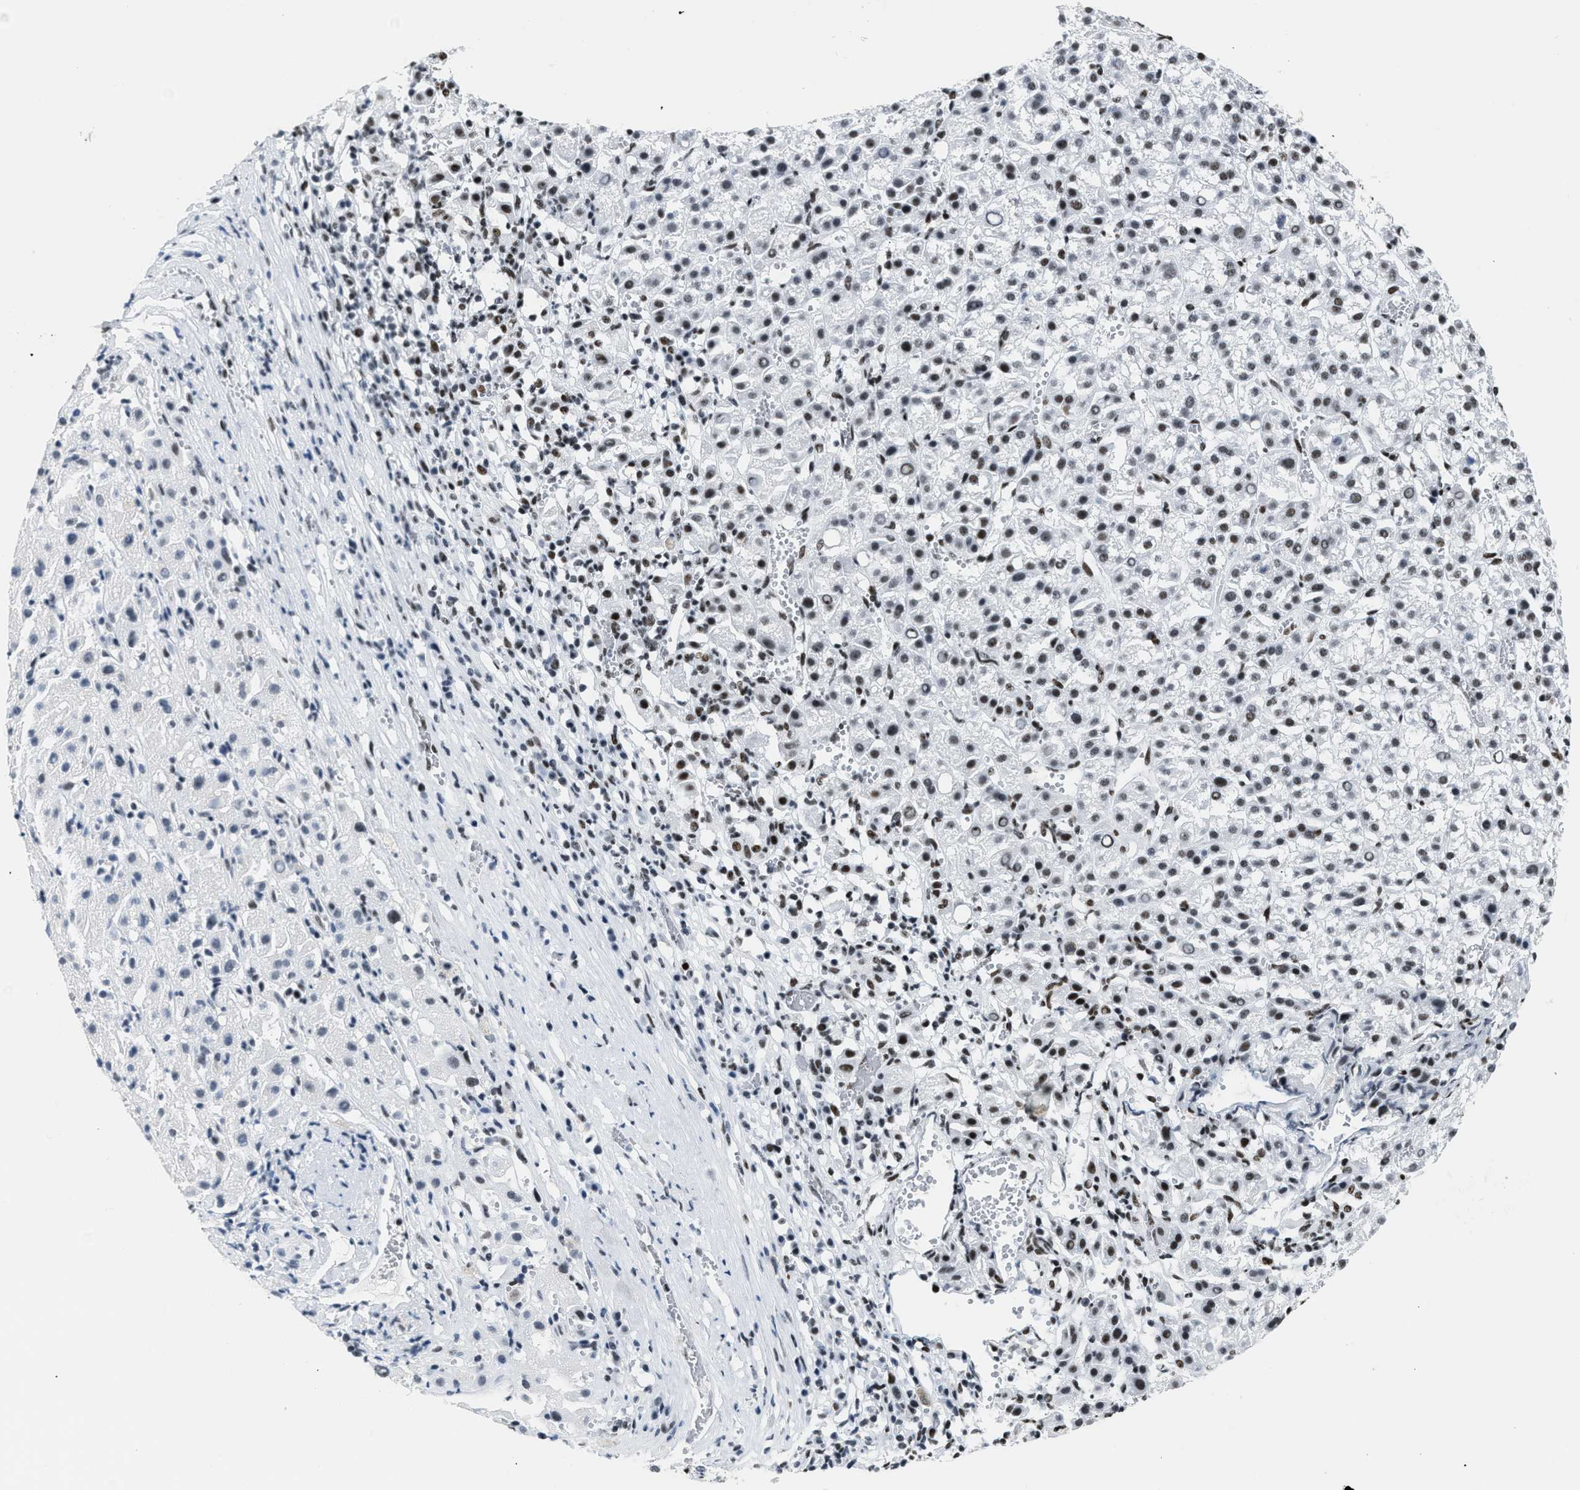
{"staining": {"intensity": "strong", "quantity": ">75%", "location": "nuclear"}, "tissue": "liver cancer", "cell_type": "Tumor cells", "image_type": "cancer", "snomed": [{"axis": "morphology", "description": "Carcinoma, Hepatocellular, NOS"}, {"axis": "topography", "description": "Liver"}], "caption": "Liver cancer (hepatocellular carcinoma) stained with a brown dye demonstrates strong nuclear positive staining in about >75% of tumor cells.", "gene": "PIF1", "patient": {"sex": "female", "age": 58}}